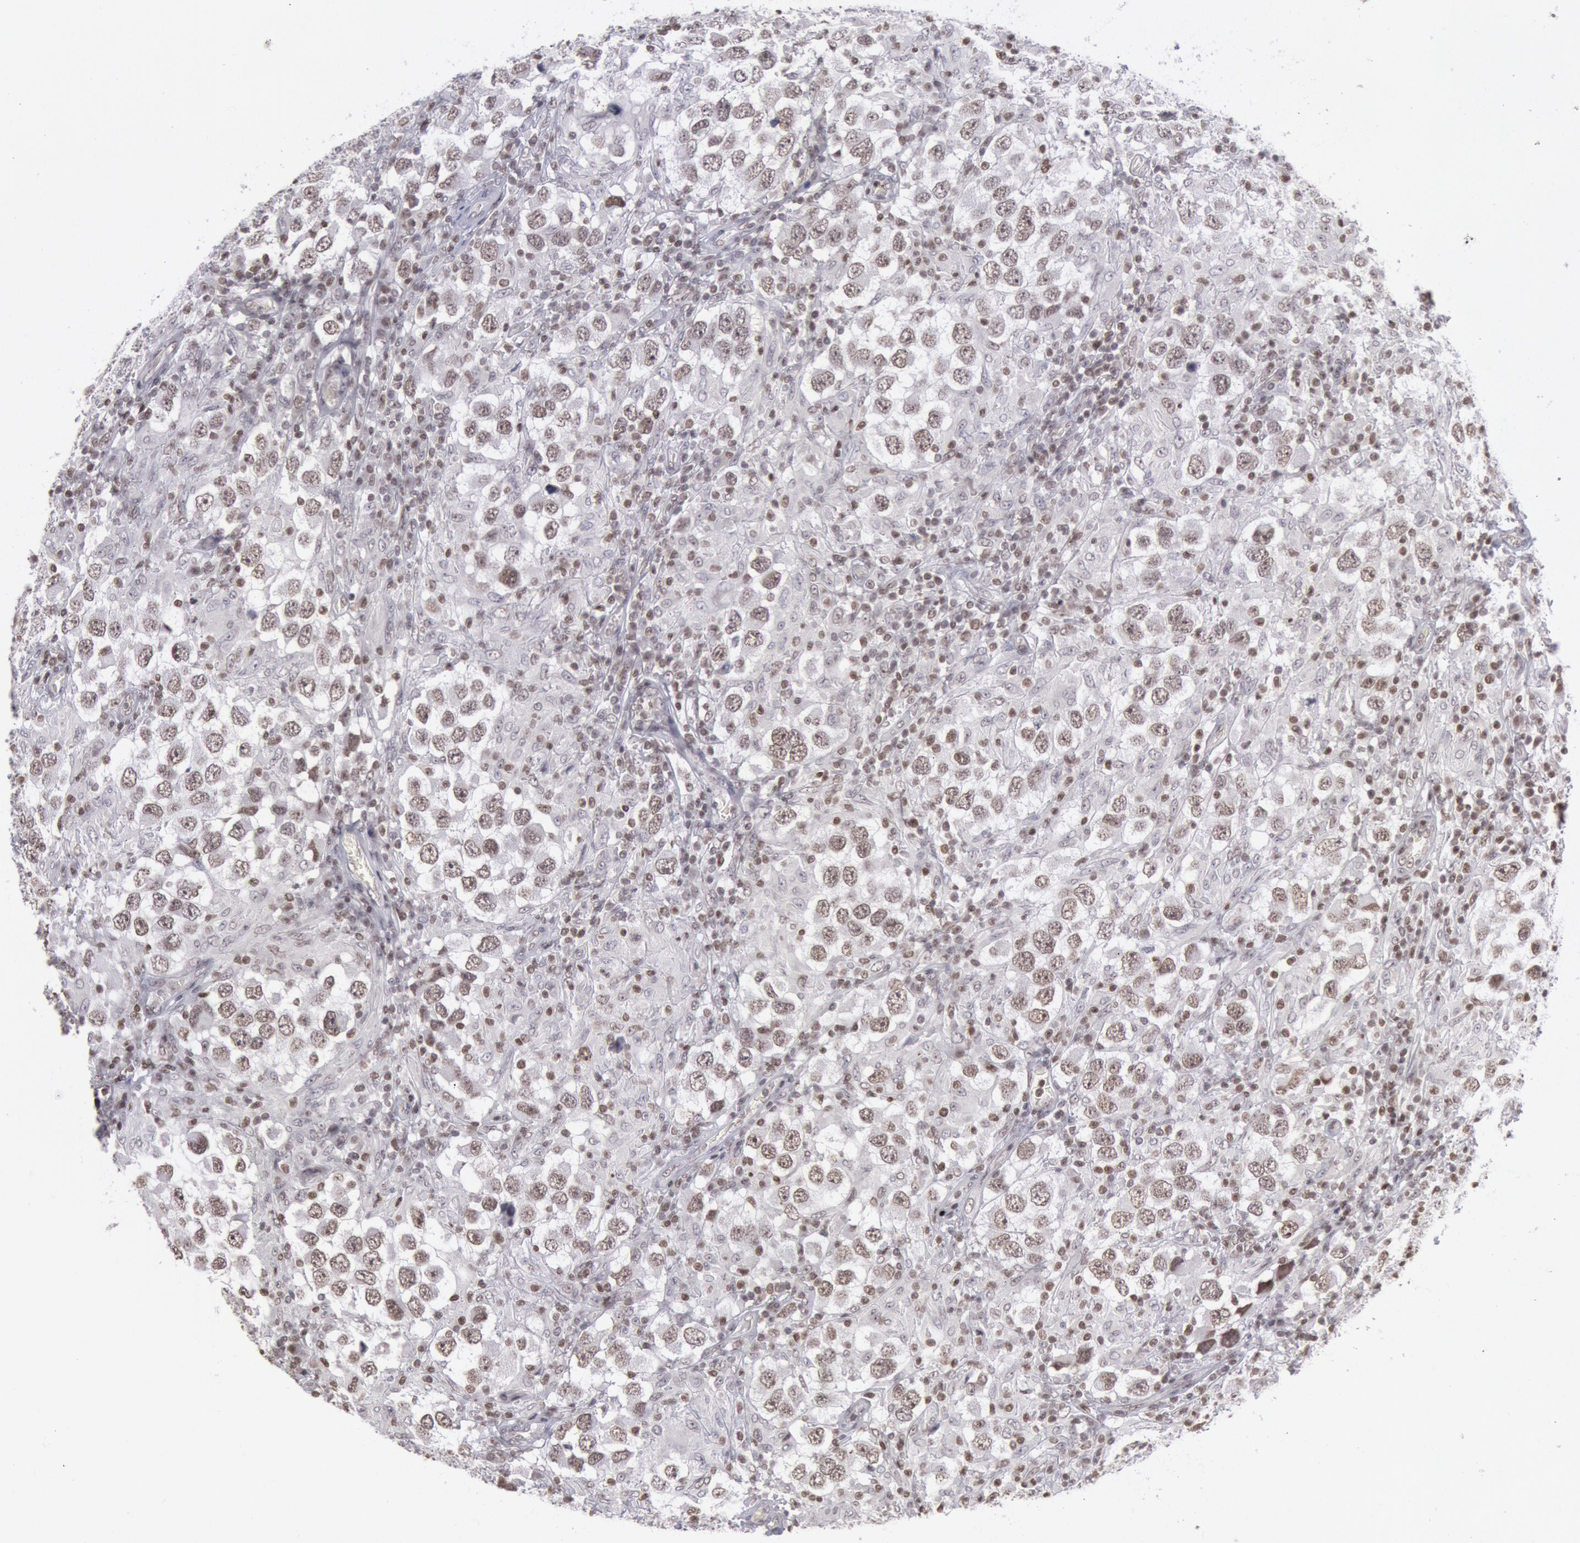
{"staining": {"intensity": "weak", "quantity": ">75%", "location": "nuclear"}, "tissue": "testis cancer", "cell_type": "Tumor cells", "image_type": "cancer", "snomed": [{"axis": "morphology", "description": "Carcinoma, Embryonal, NOS"}, {"axis": "topography", "description": "Testis"}], "caption": "DAB immunohistochemical staining of testis cancer exhibits weak nuclear protein staining in about >75% of tumor cells.", "gene": "NKAP", "patient": {"sex": "male", "age": 21}}